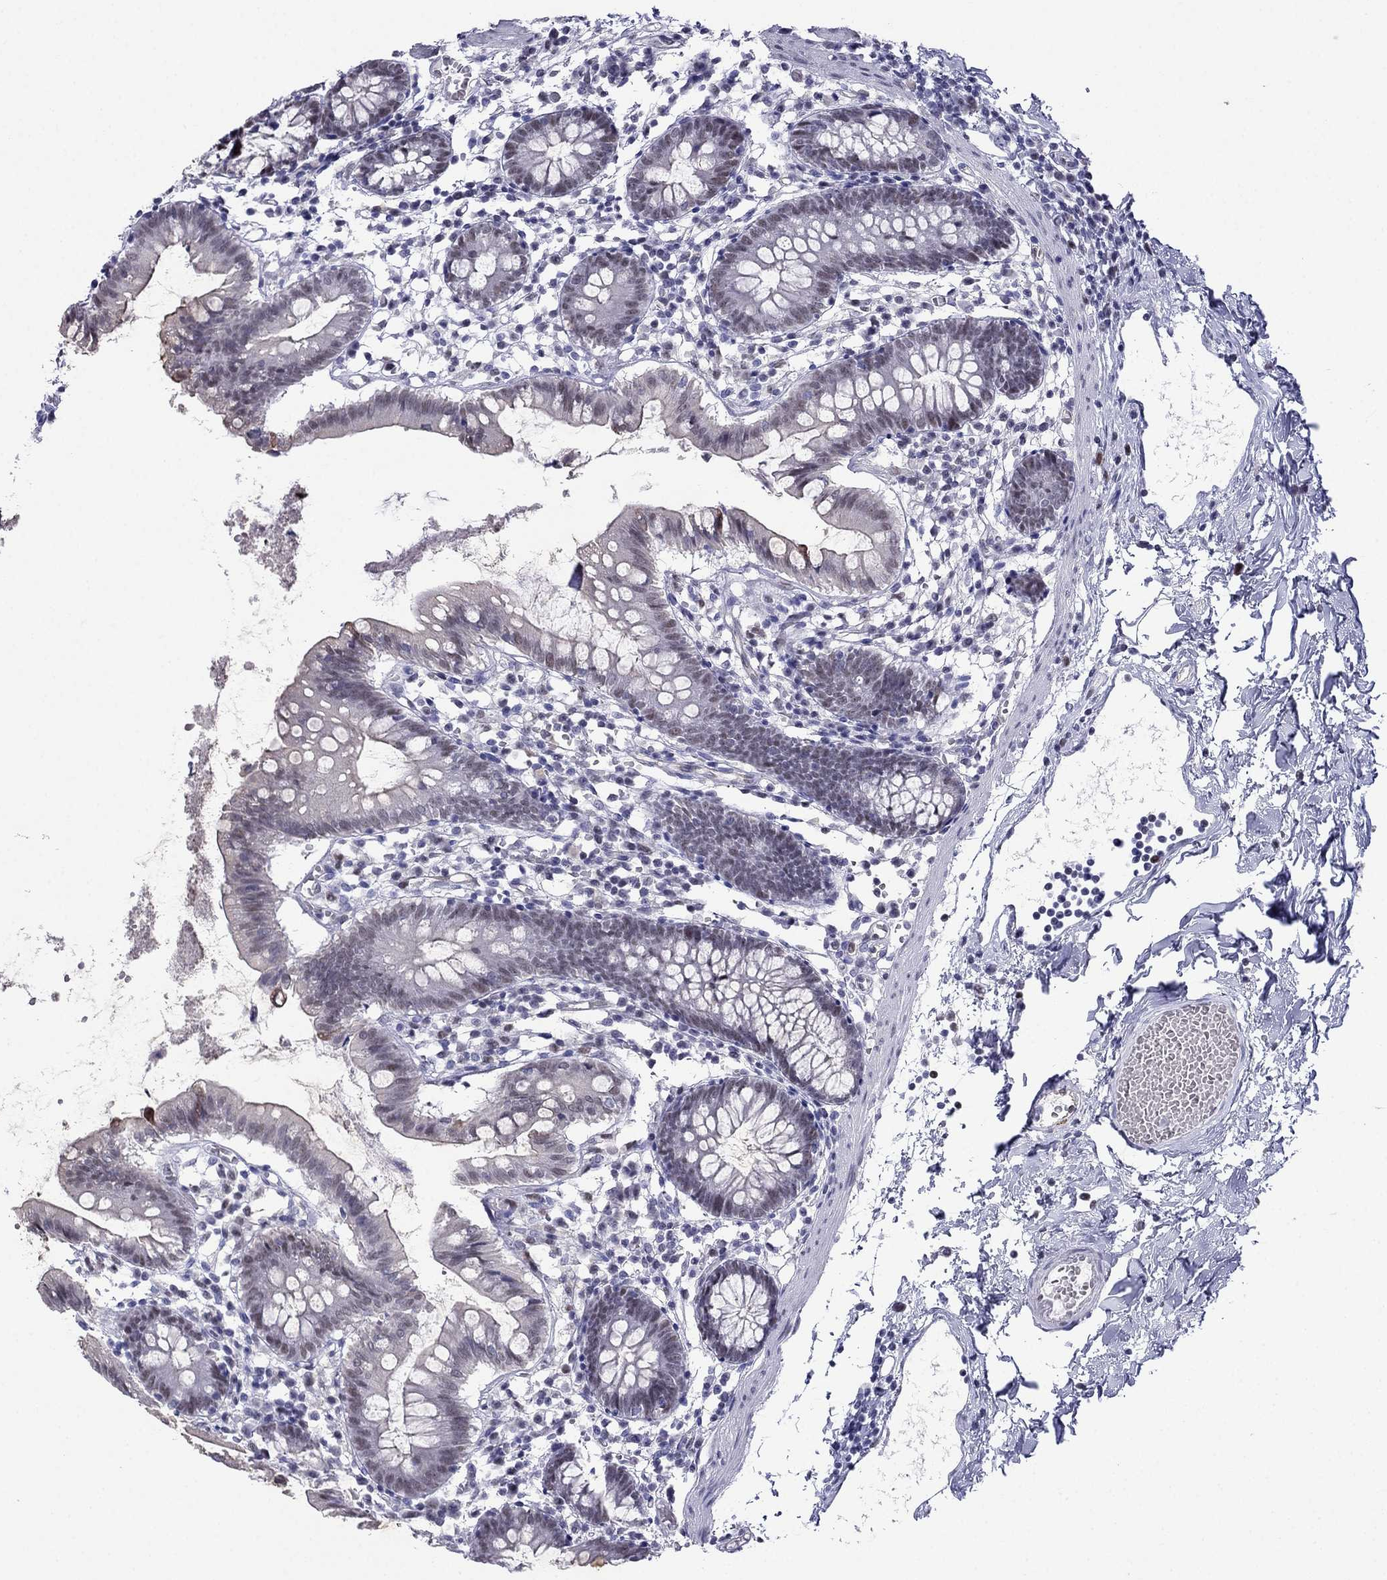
{"staining": {"intensity": "weak", "quantity": "<25%", "location": "nuclear"}, "tissue": "small intestine", "cell_type": "Glandular cells", "image_type": "normal", "snomed": [{"axis": "morphology", "description": "Normal tissue, NOS"}, {"axis": "topography", "description": "Small intestine"}], "caption": "Glandular cells are negative for brown protein staining in benign small intestine. (DAB immunohistochemistry (IHC) with hematoxylin counter stain).", "gene": "PPM1G", "patient": {"sex": "female", "age": 90}}